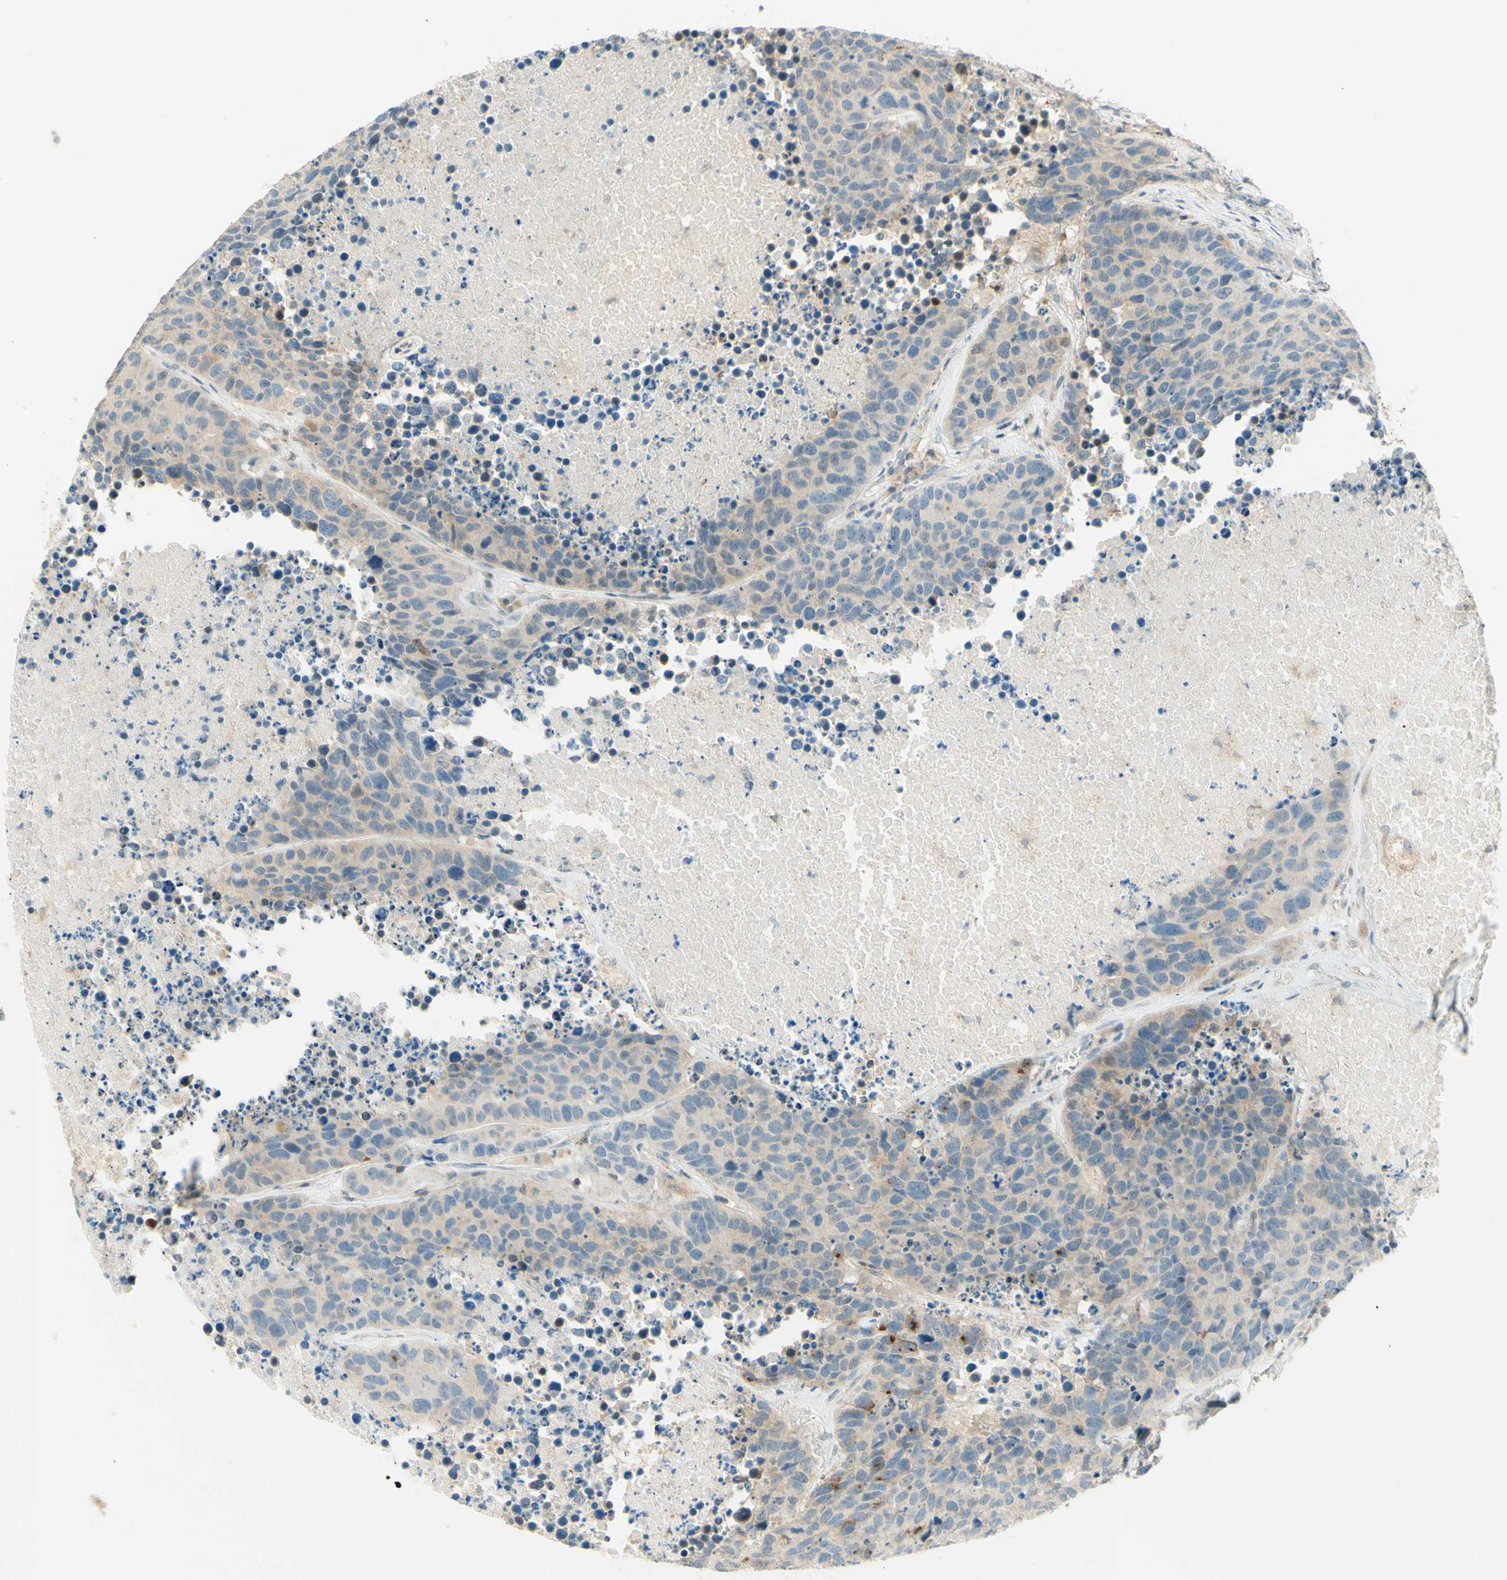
{"staining": {"intensity": "weak", "quantity": "25%-75%", "location": "cytoplasmic/membranous"}, "tissue": "carcinoid", "cell_type": "Tumor cells", "image_type": "cancer", "snomed": [{"axis": "morphology", "description": "Carcinoid, malignant, NOS"}, {"axis": "topography", "description": "Lung"}], "caption": "Weak cytoplasmic/membranous protein staining is appreciated in about 25%-75% of tumor cells in malignant carcinoid.", "gene": "PROM1", "patient": {"sex": "male", "age": 60}}